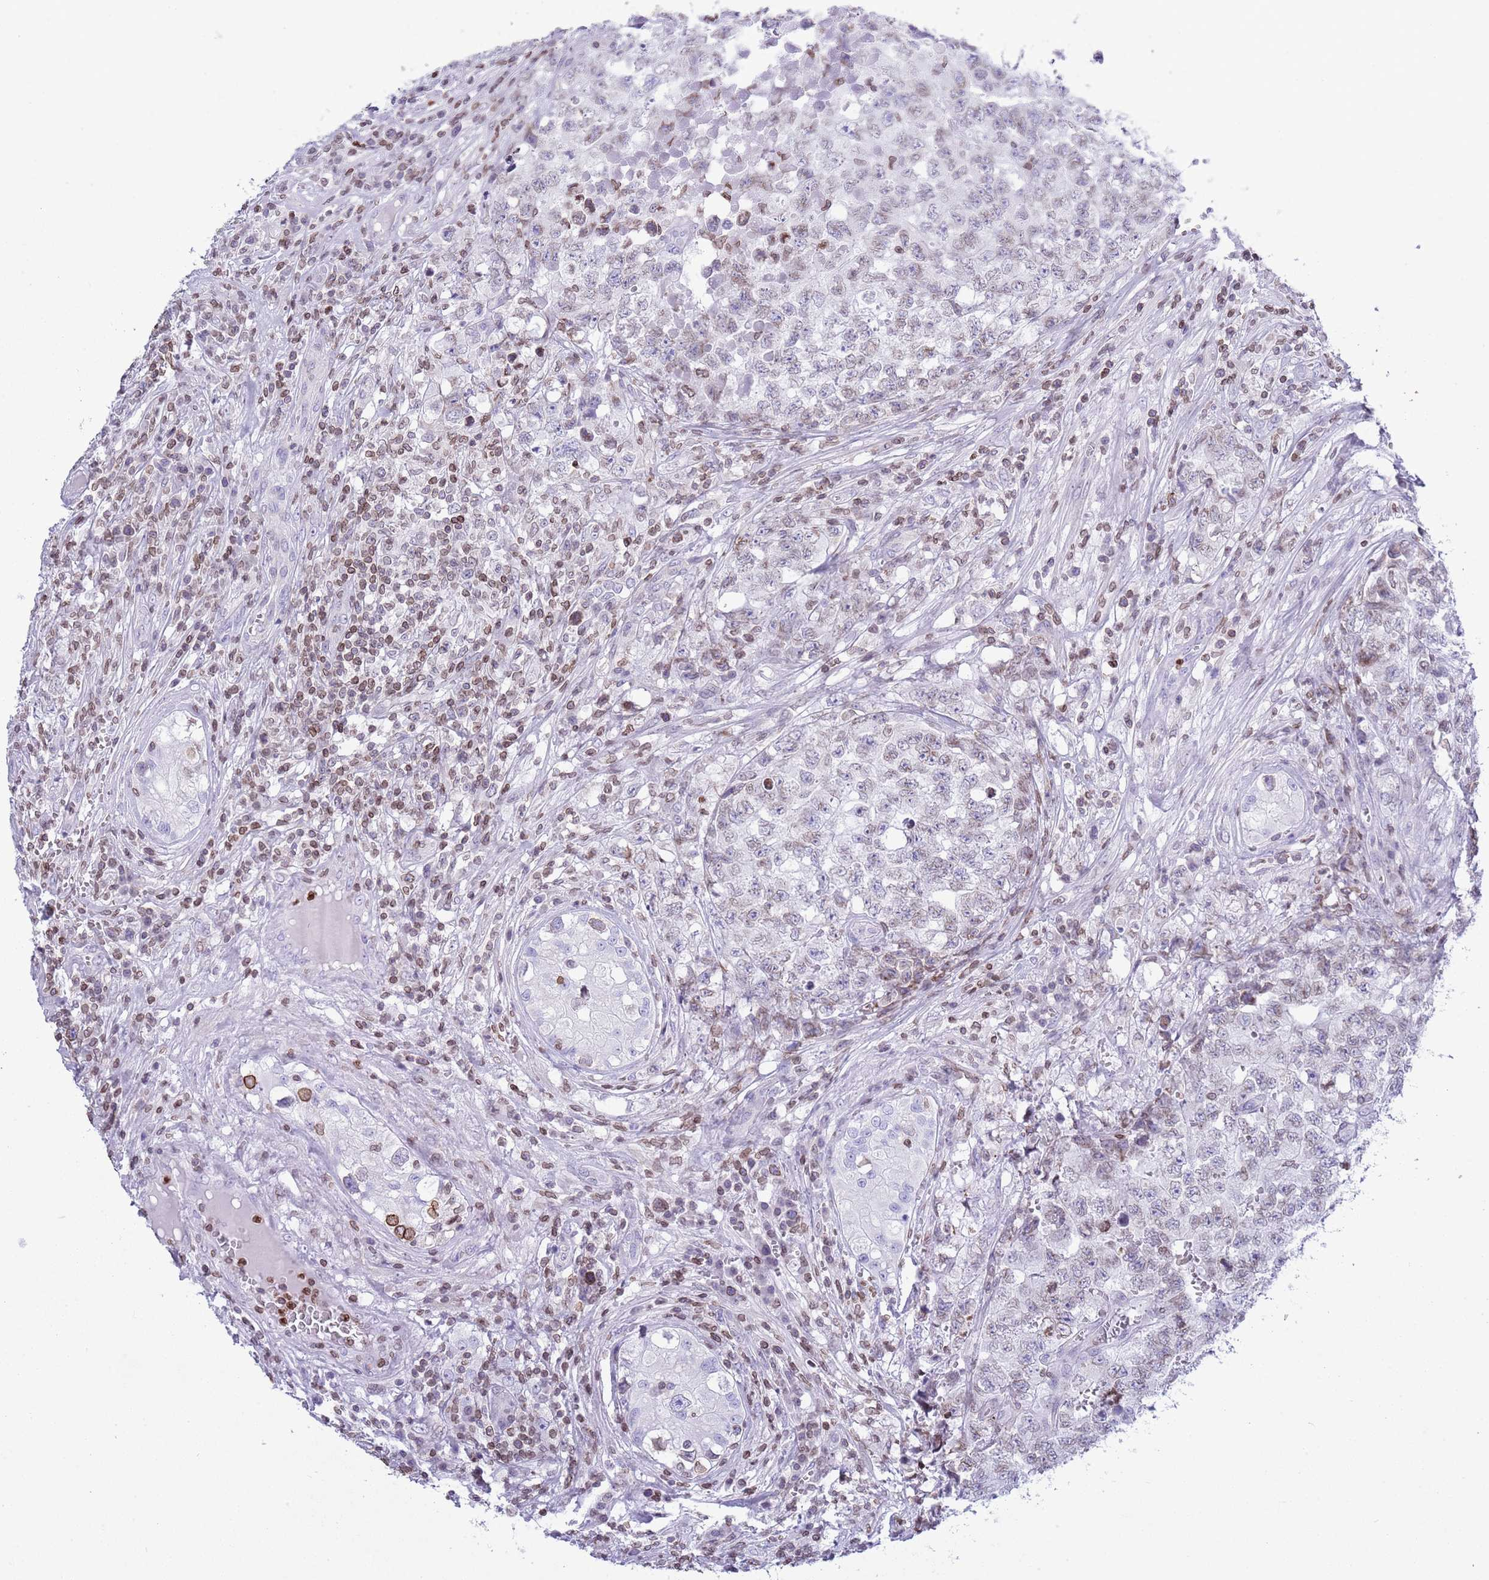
{"staining": {"intensity": "weak", "quantity": "<25%", "location": "cytoplasmic/membranous,nuclear"}, "tissue": "testis cancer", "cell_type": "Tumor cells", "image_type": "cancer", "snomed": [{"axis": "morphology", "description": "Carcinoma, Embryonal, NOS"}, {"axis": "topography", "description": "Testis"}], "caption": "Immunohistochemistry of testis cancer shows no positivity in tumor cells.", "gene": "LBR", "patient": {"sex": "male", "age": 31}}